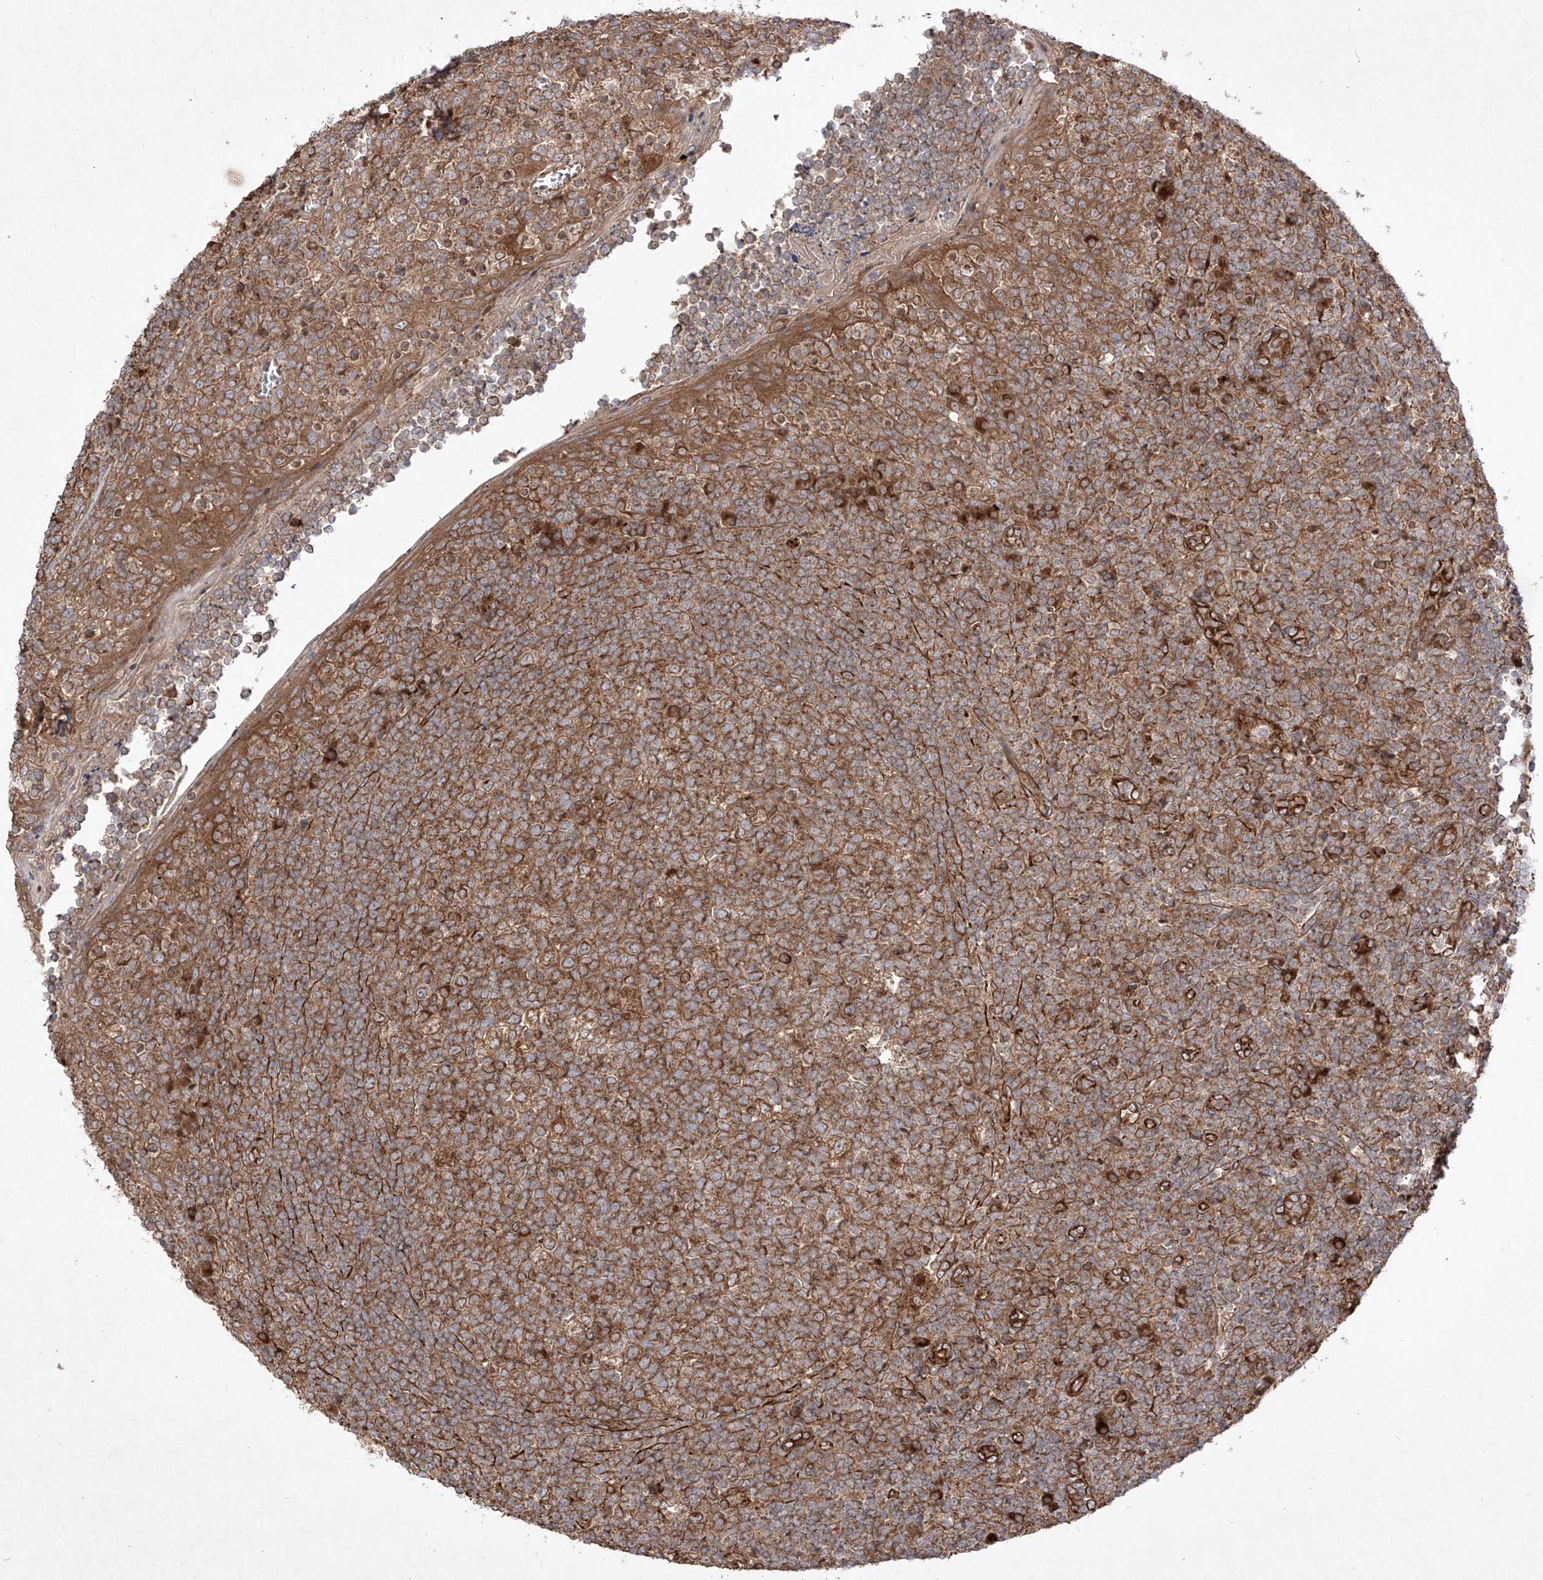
{"staining": {"intensity": "moderate", "quantity": ">75%", "location": "cytoplasmic/membranous"}, "tissue": "tonsil", "cell_type": "Germinal center cells", "image_type": "normal", "snomed": [{"axis": "morphology", "description": "Normal tissue, NOS"}, {"axis": "topography", "description": "Tonsil"}], "caption": "Unremarkable tonsil was stained to show a protein in brown. There is medium levels of moderate cytoplasmic/membranous positivity in approximately >75% of germinal center cells. (DAB (3,3'-diaminobenzidine) IHC, brown staining for protein, blue staining for nuclei).", "gene": "YKT6", "patient": {"sex": "female", "age": 19}}